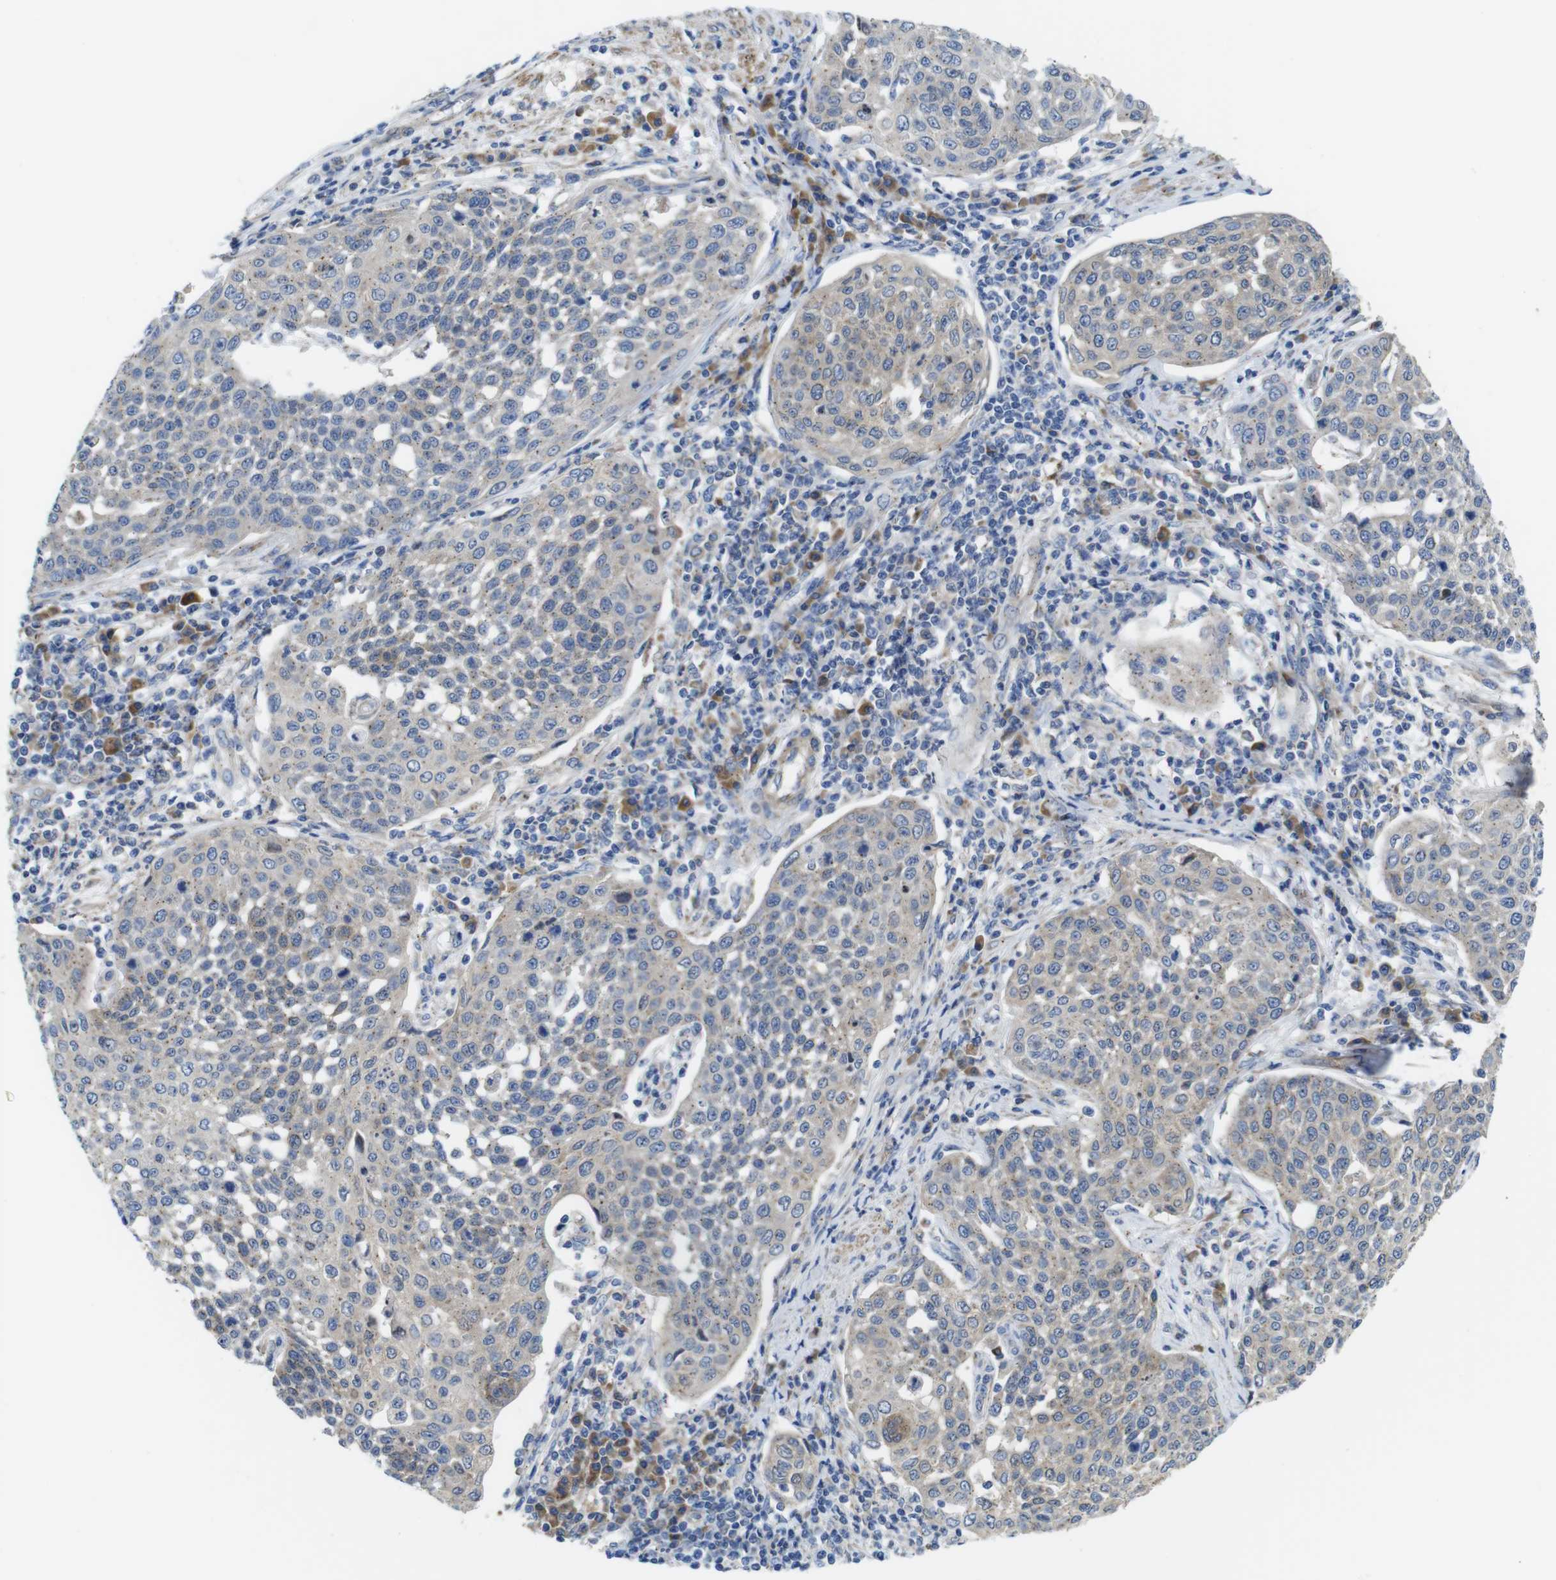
{"staining": {"intensity": "weak", "quantity": ">75%", "location": "cytoplasmic/membranous"}, "tissue": "cervical cancer", "cell_type": "Tumor cells", "image_type": "cancer", "snomed": [{"axis": "morphology", "description": "Squamous cell carcinoma, NOS"}, {"axis": "topography", "description": "Cervix"}], "caption": "Protein expression analysis of human cervical cancer (squamous cell carcinoma) reveals weak cytoplasmic/membranous staining in about >75% of tumor cells.", "gene": "DDRGK1", "patient": {"sex": "female", "age": 34}}